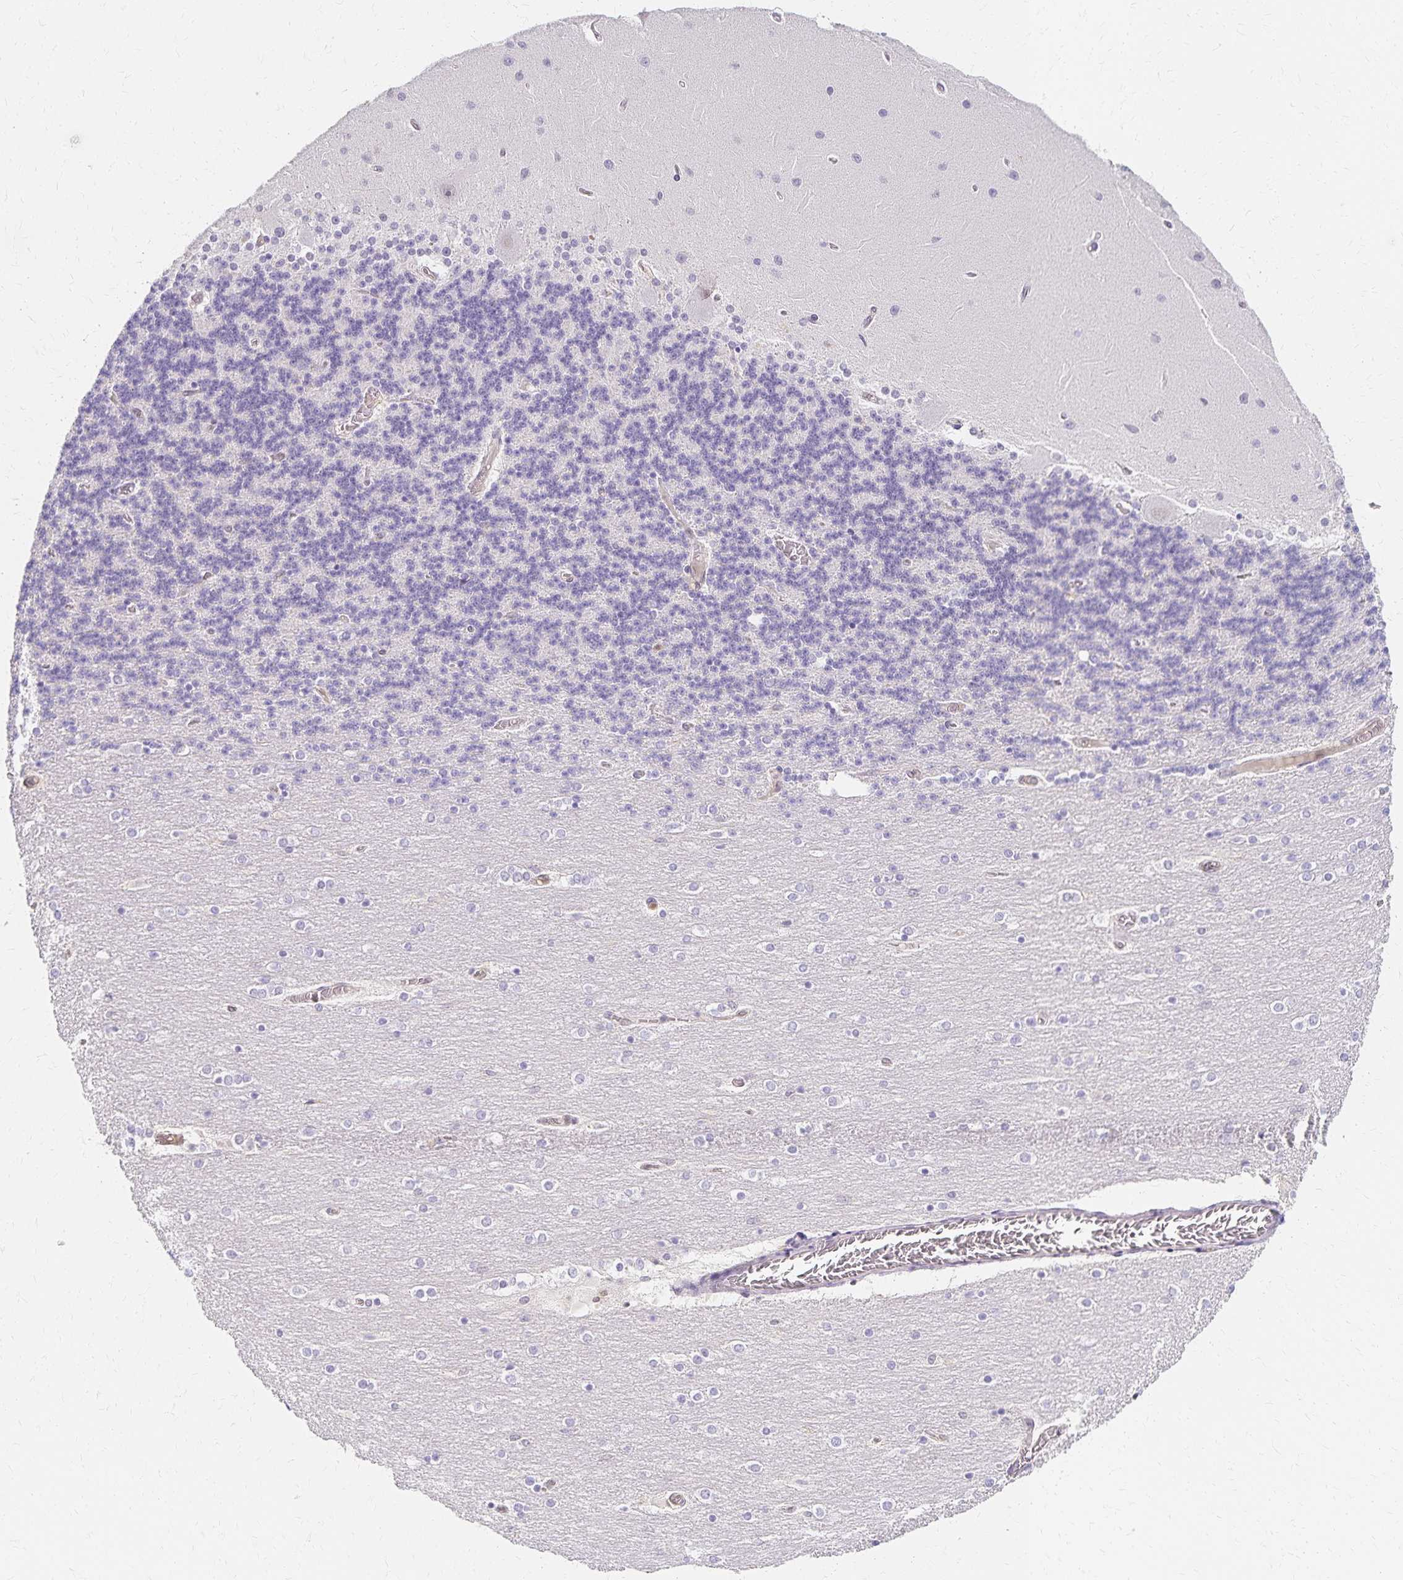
{"staining": {"intensity": "negative", "quantity": "none", "location": "none"}, "tissue": "cerebellum", "cell_type": "Cells in granular layer", "image_type": "normal", "snomed": [{"axis": "morphology", "description": "Normal tissue, NOS"}, {"axis": "topography", "description": "Cerebellum"}], "caption": "Immunohistochemistry (IHC) image of normal cerebellum stained for a protein (brown), which exhibits no staining in cells in granular layer.", "gene": "AZGP1", "patient": {"sex": "female", "age": 54}}